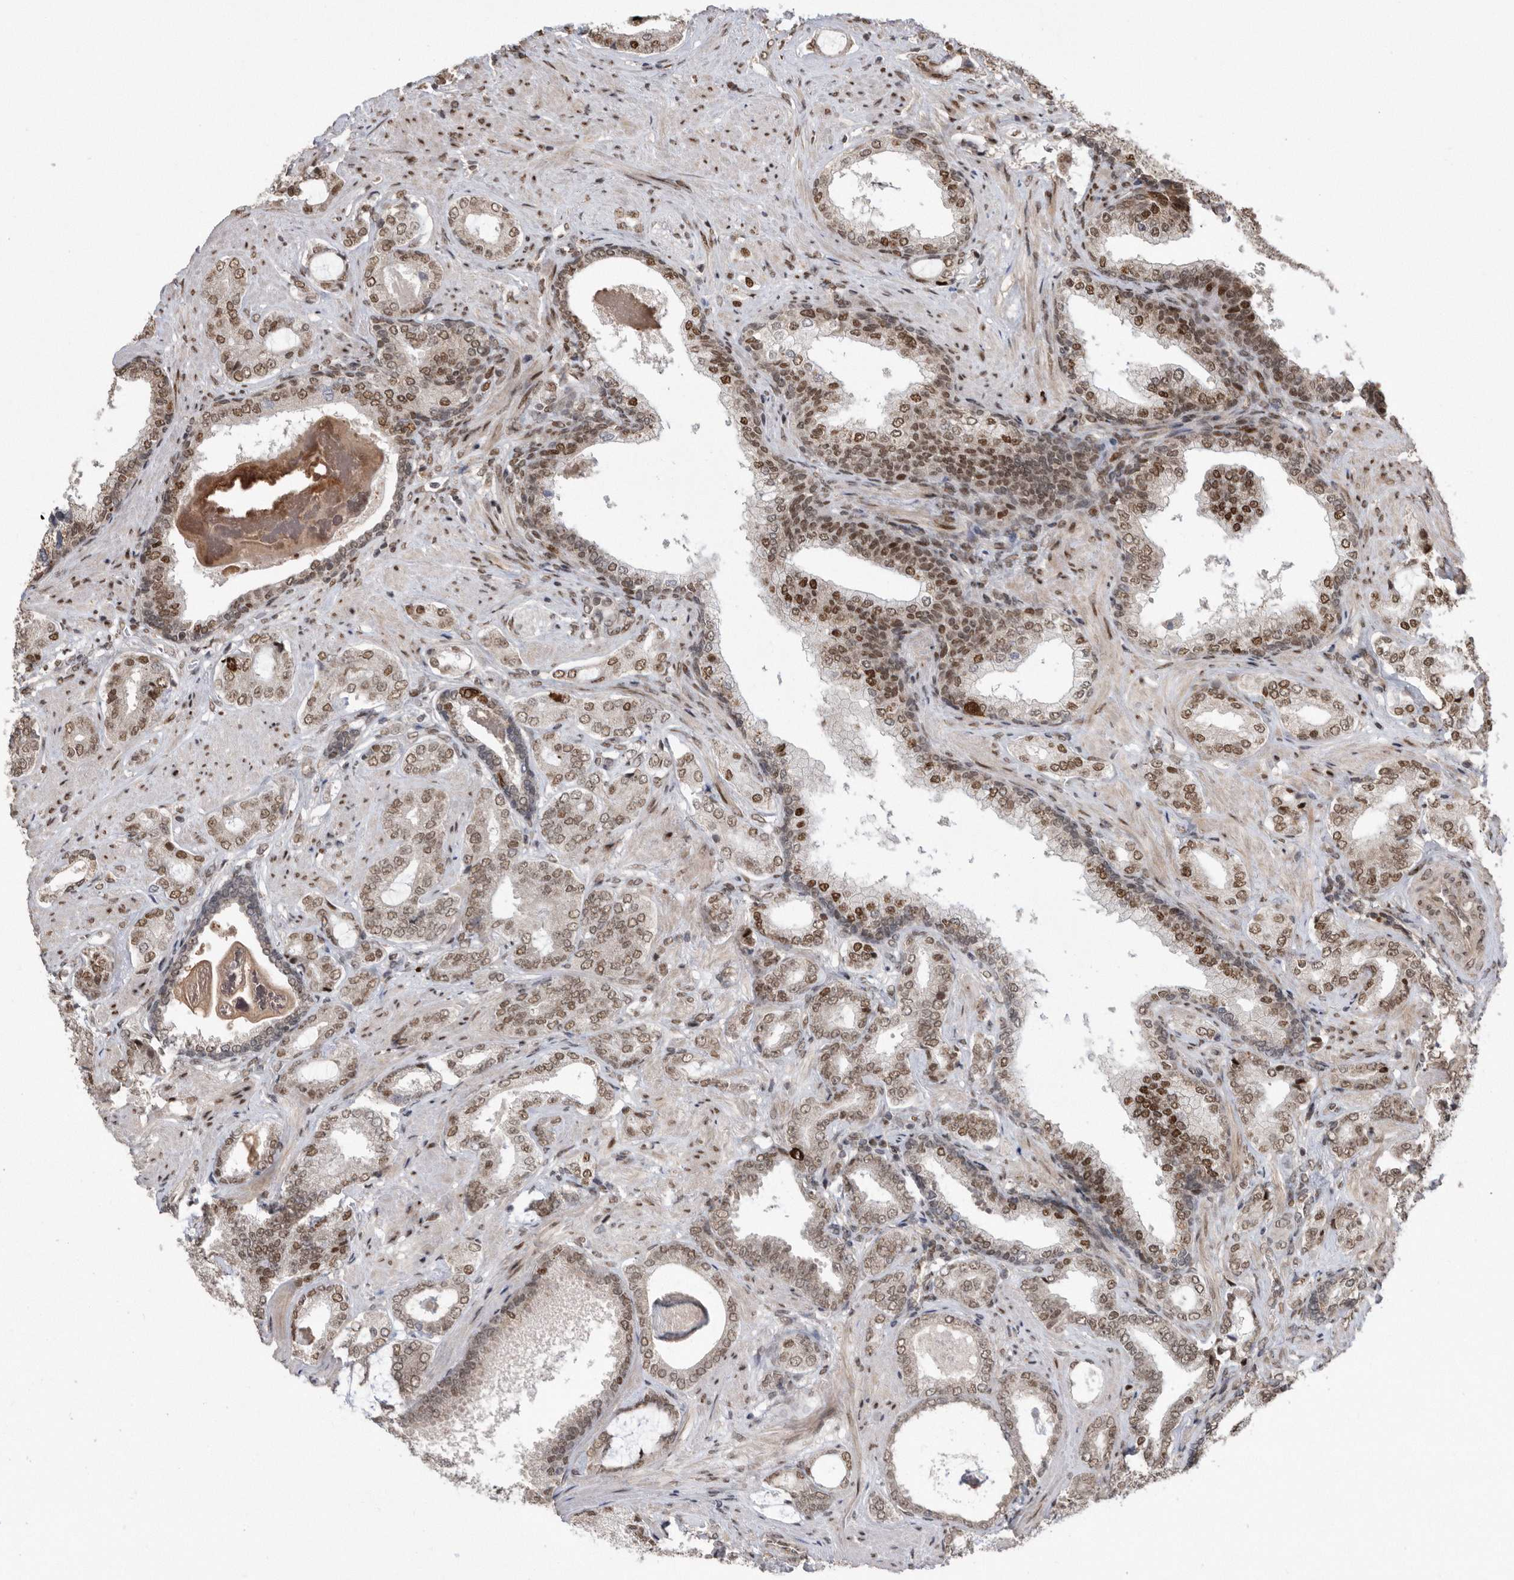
{"staining": {"intensity": "moderate", "quantity": ">75%", "location": "nuclear"}, "tissue": "prostate cancer", "cell_type": "Tumor cells", "image_type": "cancer", "snomed": [{"axis": "morphology", "description": "Adenocarcinoma, Low grade"}, {"axis": "topography", "description": "Prostate"}], "caption": "Prostate cancer (low-grade adenocarcinoma) stained with immunohistochemistry exhibits moderate nuclear positivity in about >75% of tumor cells.", "gene": "TDRD3", "patient": {"sex": "male", "age": 71}}